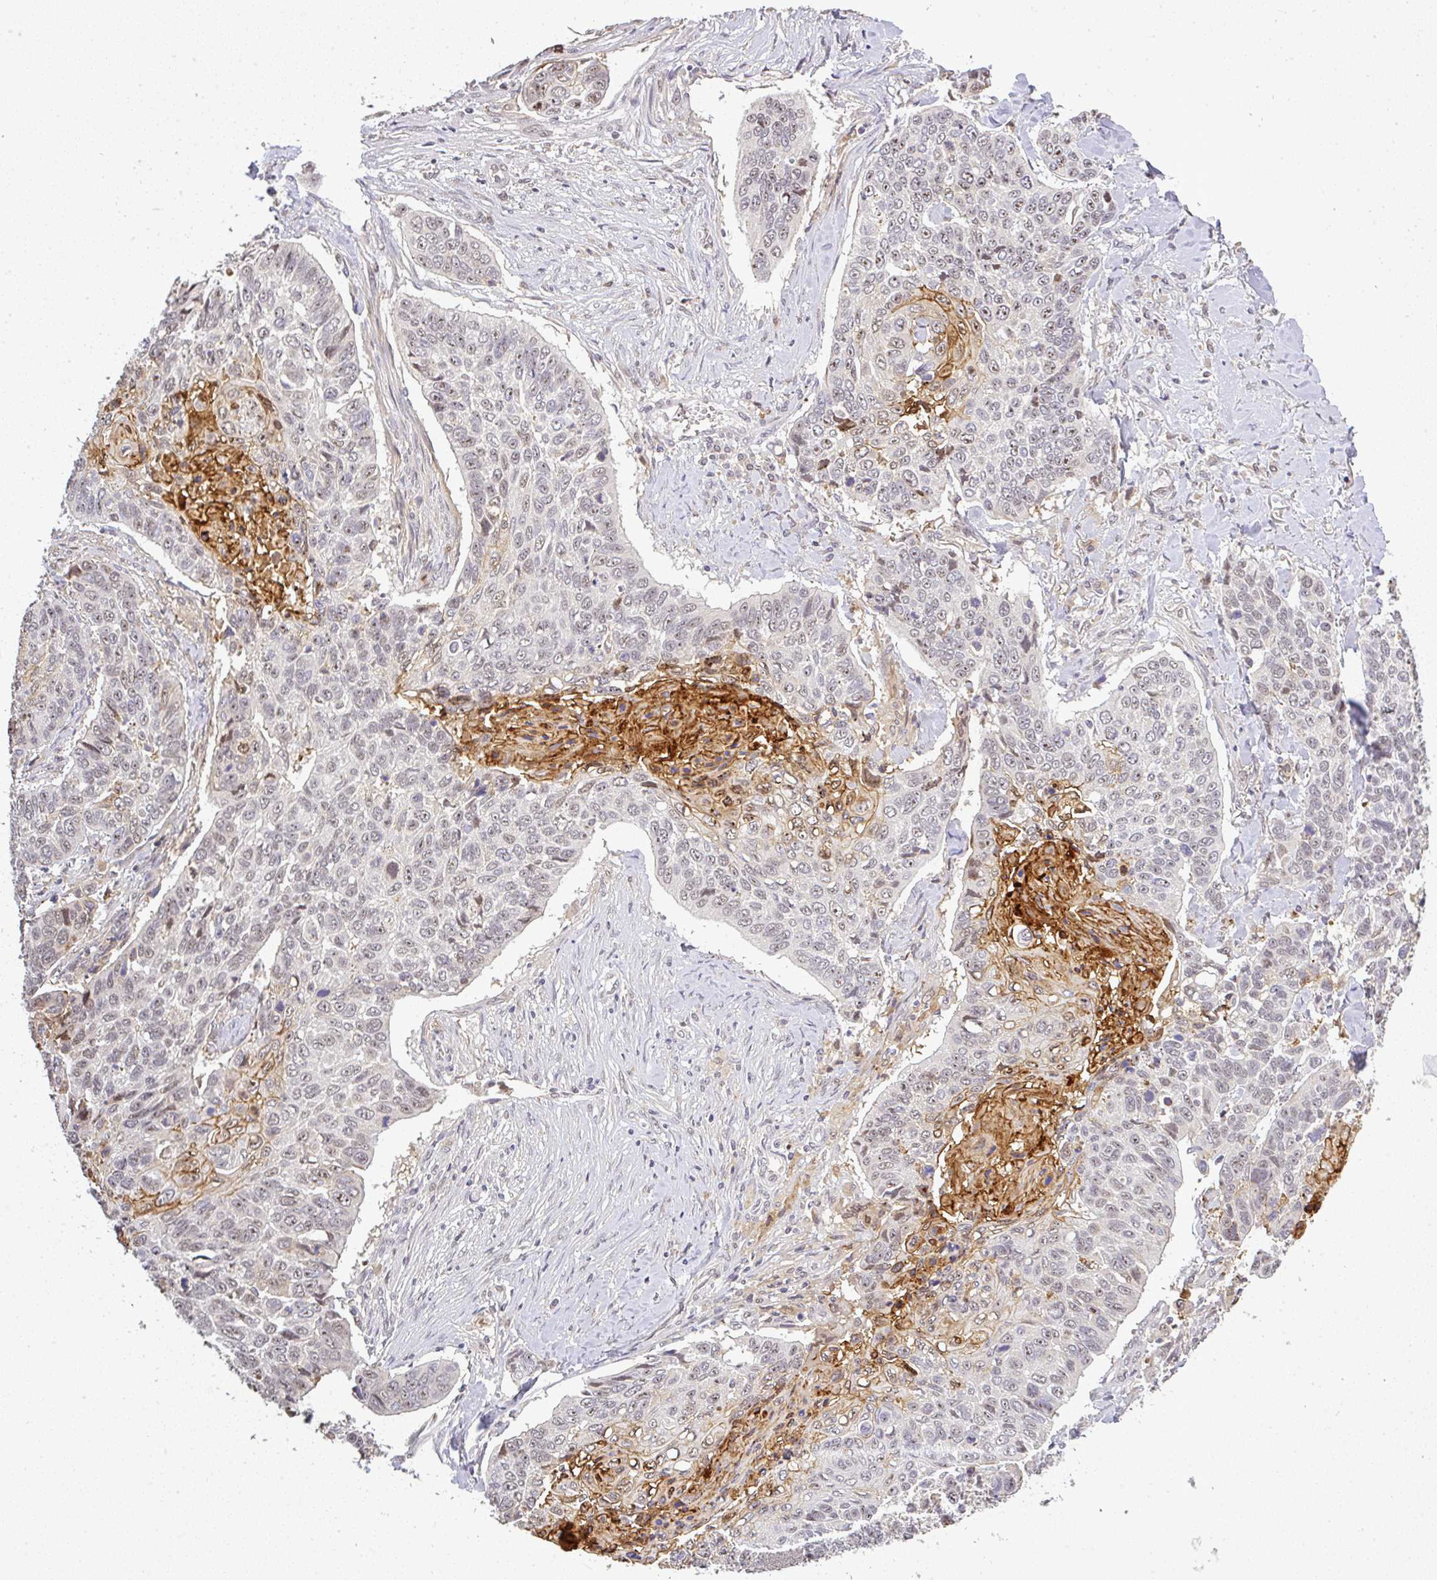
{"staining": {"intensity": "negative", "quantity": "none", "location": "none"}, "tissue": "lung cancer", "cell_type": "Tumor cells", "image_type": "cancer", "snomed": [{"axis": "morphology", "description": "Squamous cell carcinoma, NOS"}, {"axis": "topography", "description": "Lung"}], "caption": "Lung cancer stained for a protein using immunohistochemistry demonstrates no expression tumor cells.", "gene": "FAM153A", "patient": {"sex": "male", "age": 62}}